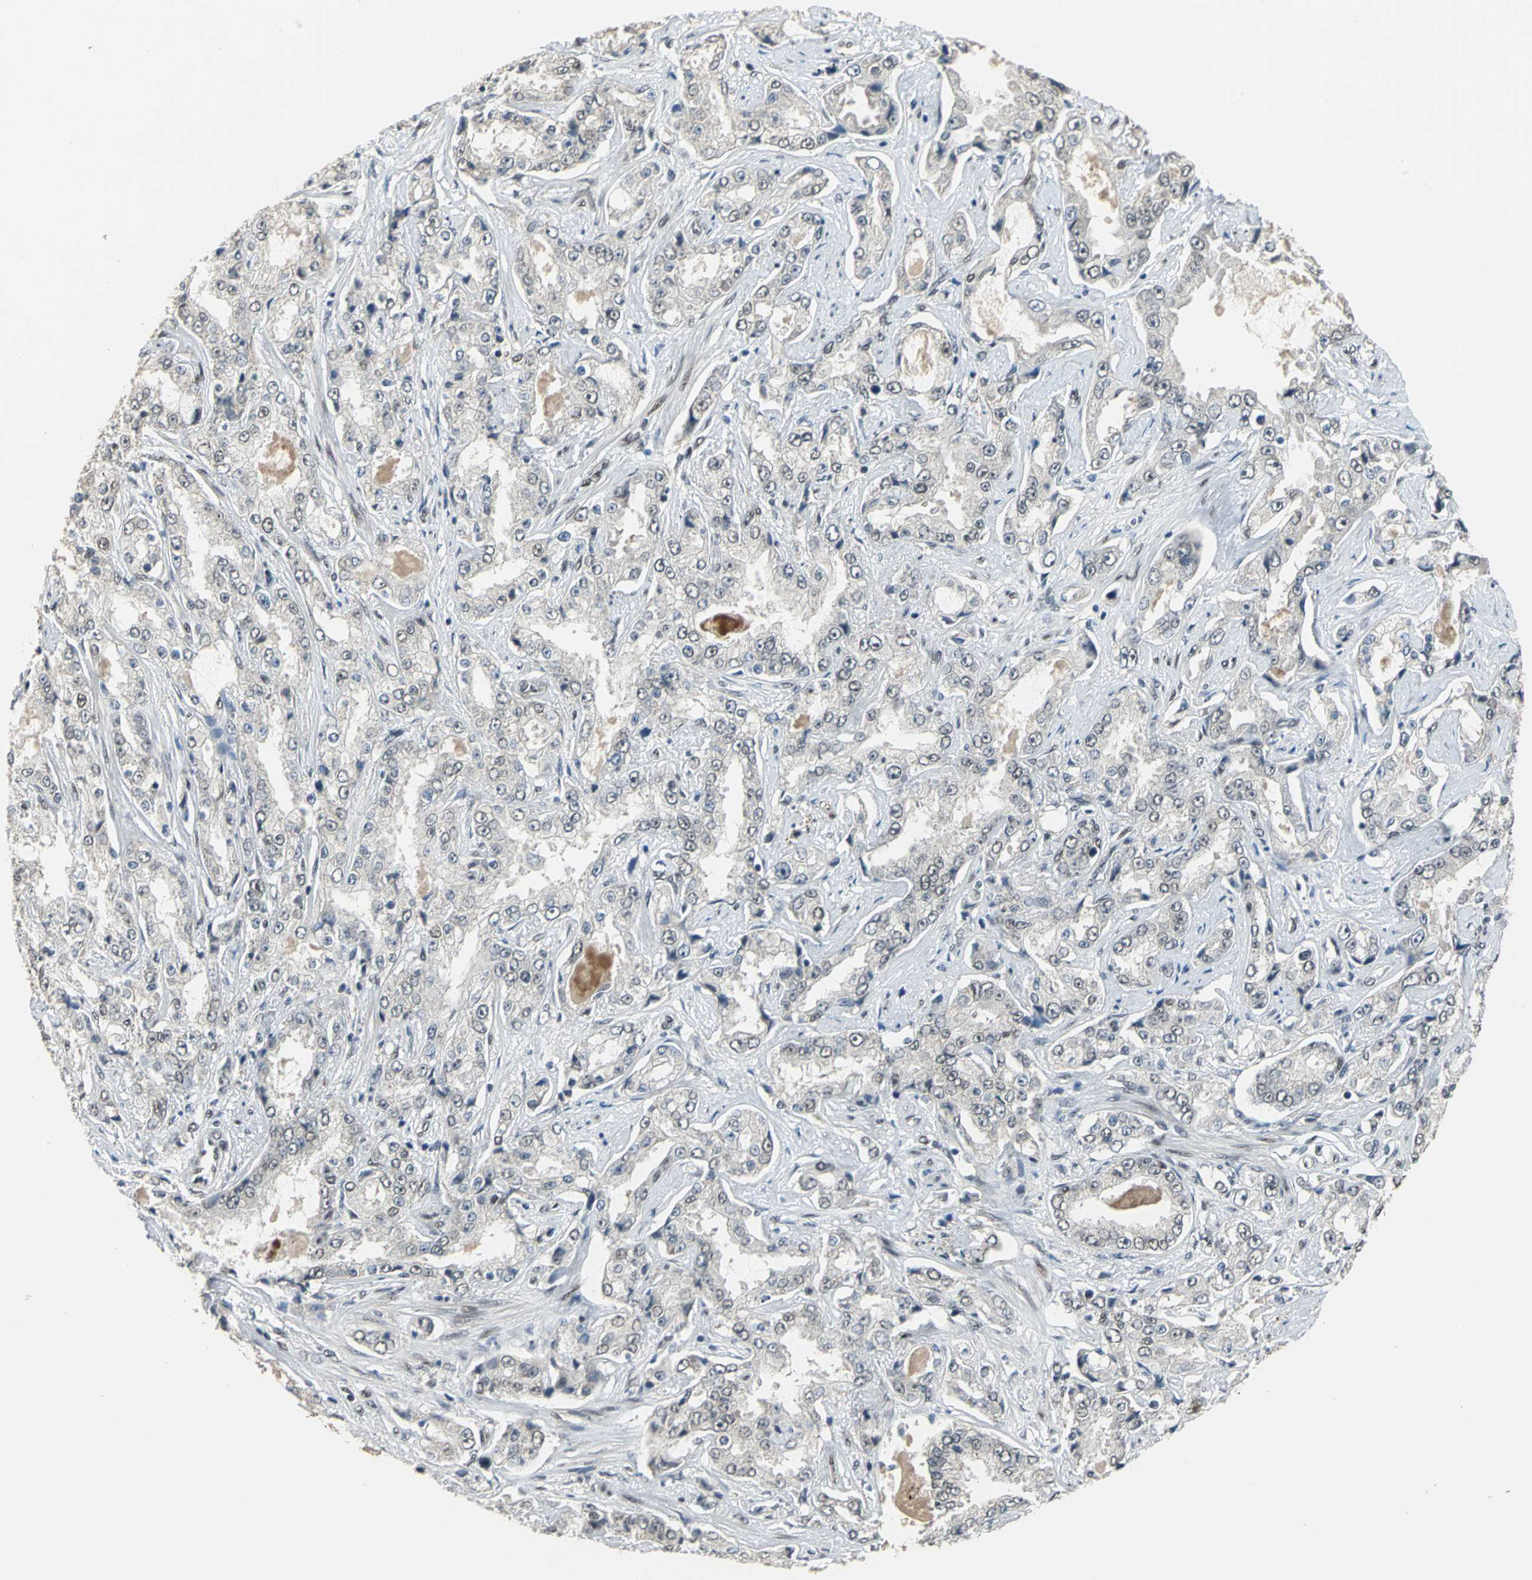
{"staining": {"intensity": "negative", "quantity": "none", "location": "none"}, "tissue": "prostate cancer", "cell_type": "Tumor cells", "image_type": "cancer", "snomed": [{"axis": "morphology", "description": "Adenocarcinoma, High grade"}, {"axis": "topography", "description": "Prostate"}], "caption": "This is an immunohistochemistry (IHC) micrograph of human prostate cancer (adenocarcinoma (high-grade)). There is no positivity in tumor cells.", "gene": "ELF2", "patient": {"sex": "male", "age": 73}}